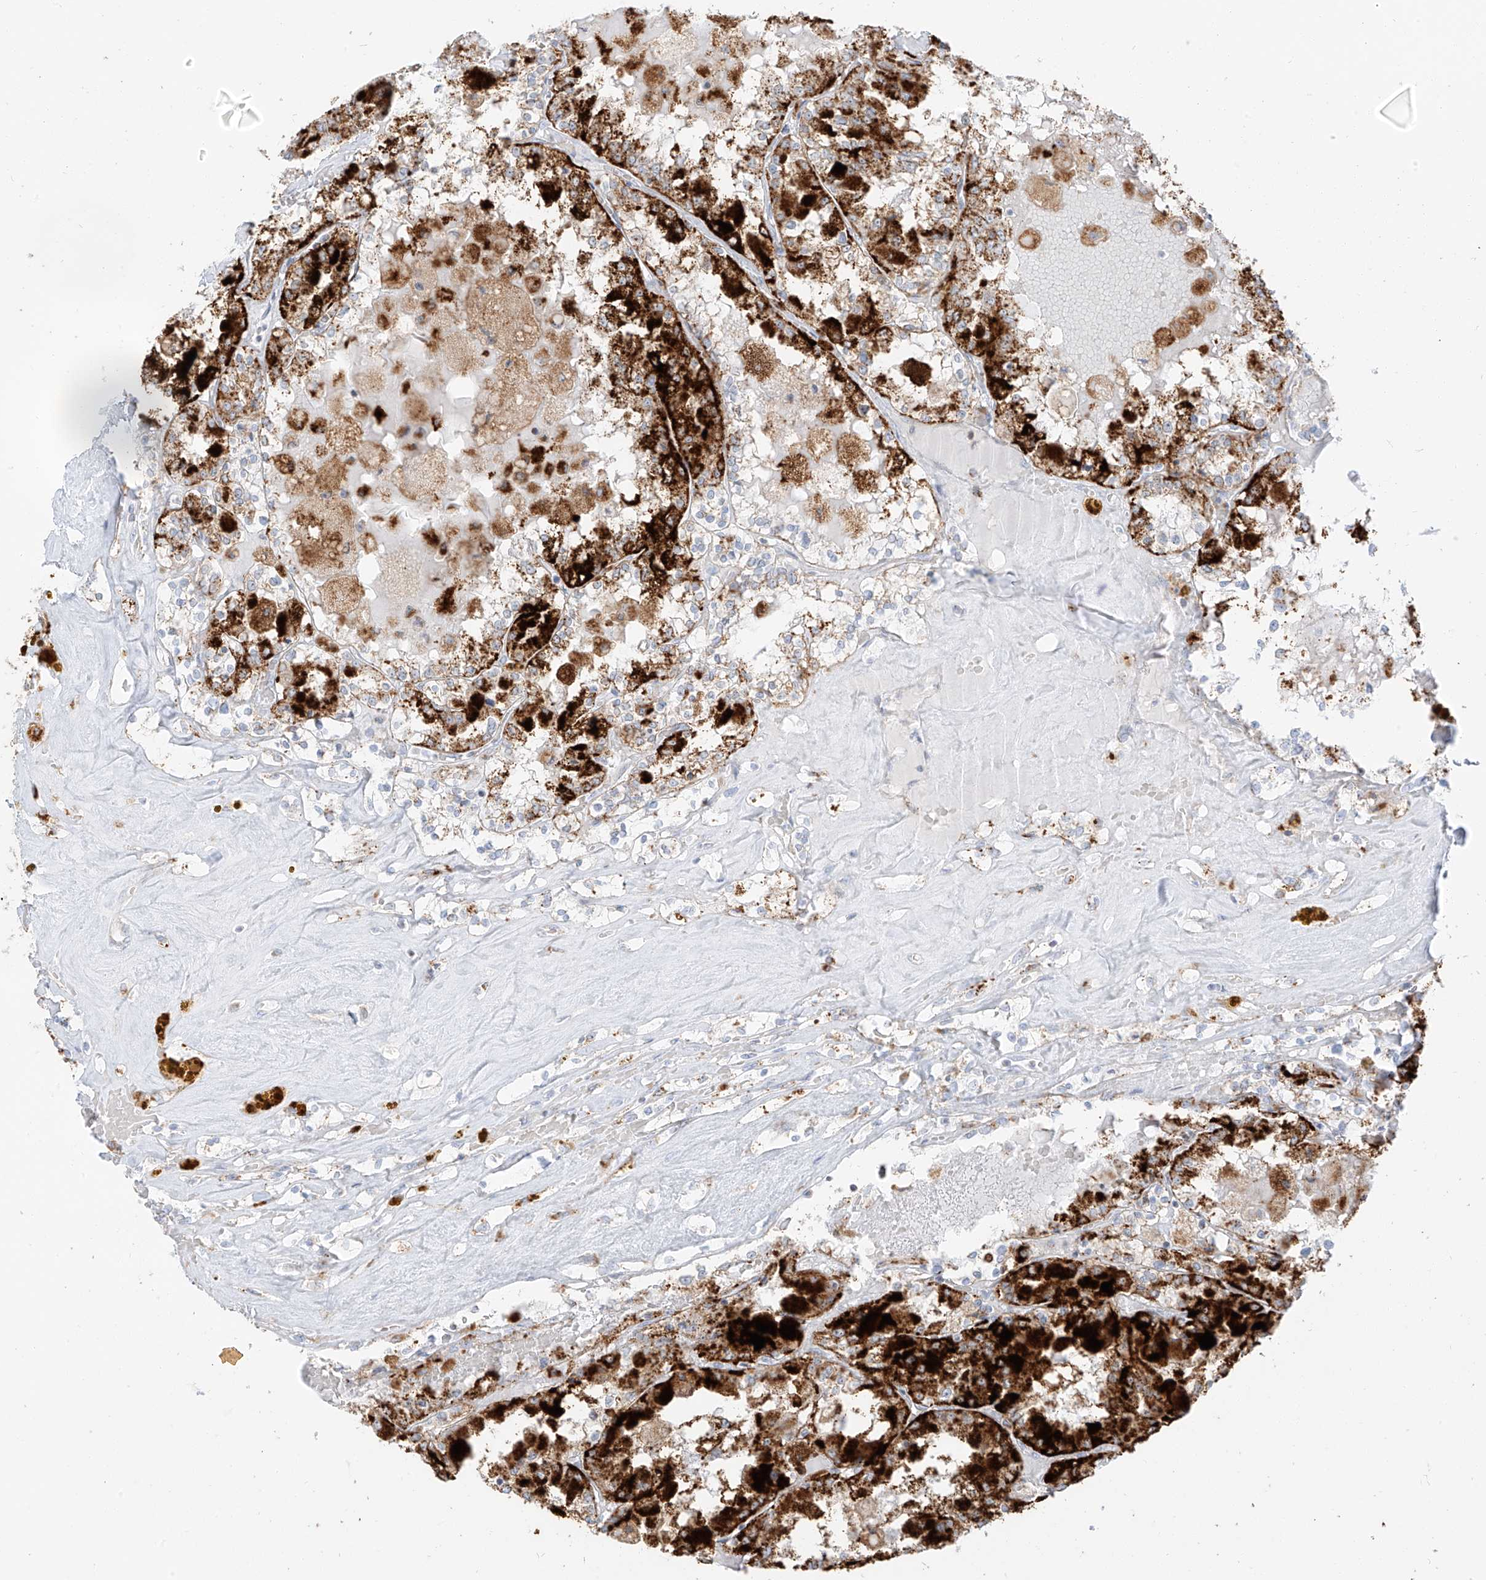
{"staining": {"intensity": "strong", "quantity": ">75%", "location": "cytoplasmic/membranous"}, "tissue": "renal cancer", "cell_type": "Tumor cells", "image_type": "cancer", "snomed": [{"axis": "morphology", "description": "Adenocarcinoma, NOS"}, {"axis": "topography", "description": "Kidney"}], "caption": "IHC (DAB (3,3'-diaminobenzidine)) staining of renal cancer exhibits strong cytoplasmic/membranous protein positivity in about >75% of tumor cells. The staining was performed using DAB to visualize the protein expression in brown, while the nuclei were stained in blue with hematoxylin (Magnification: 20x).", "gene": "SLC35F6", "patient": {"sex": "female", "age": 56}}